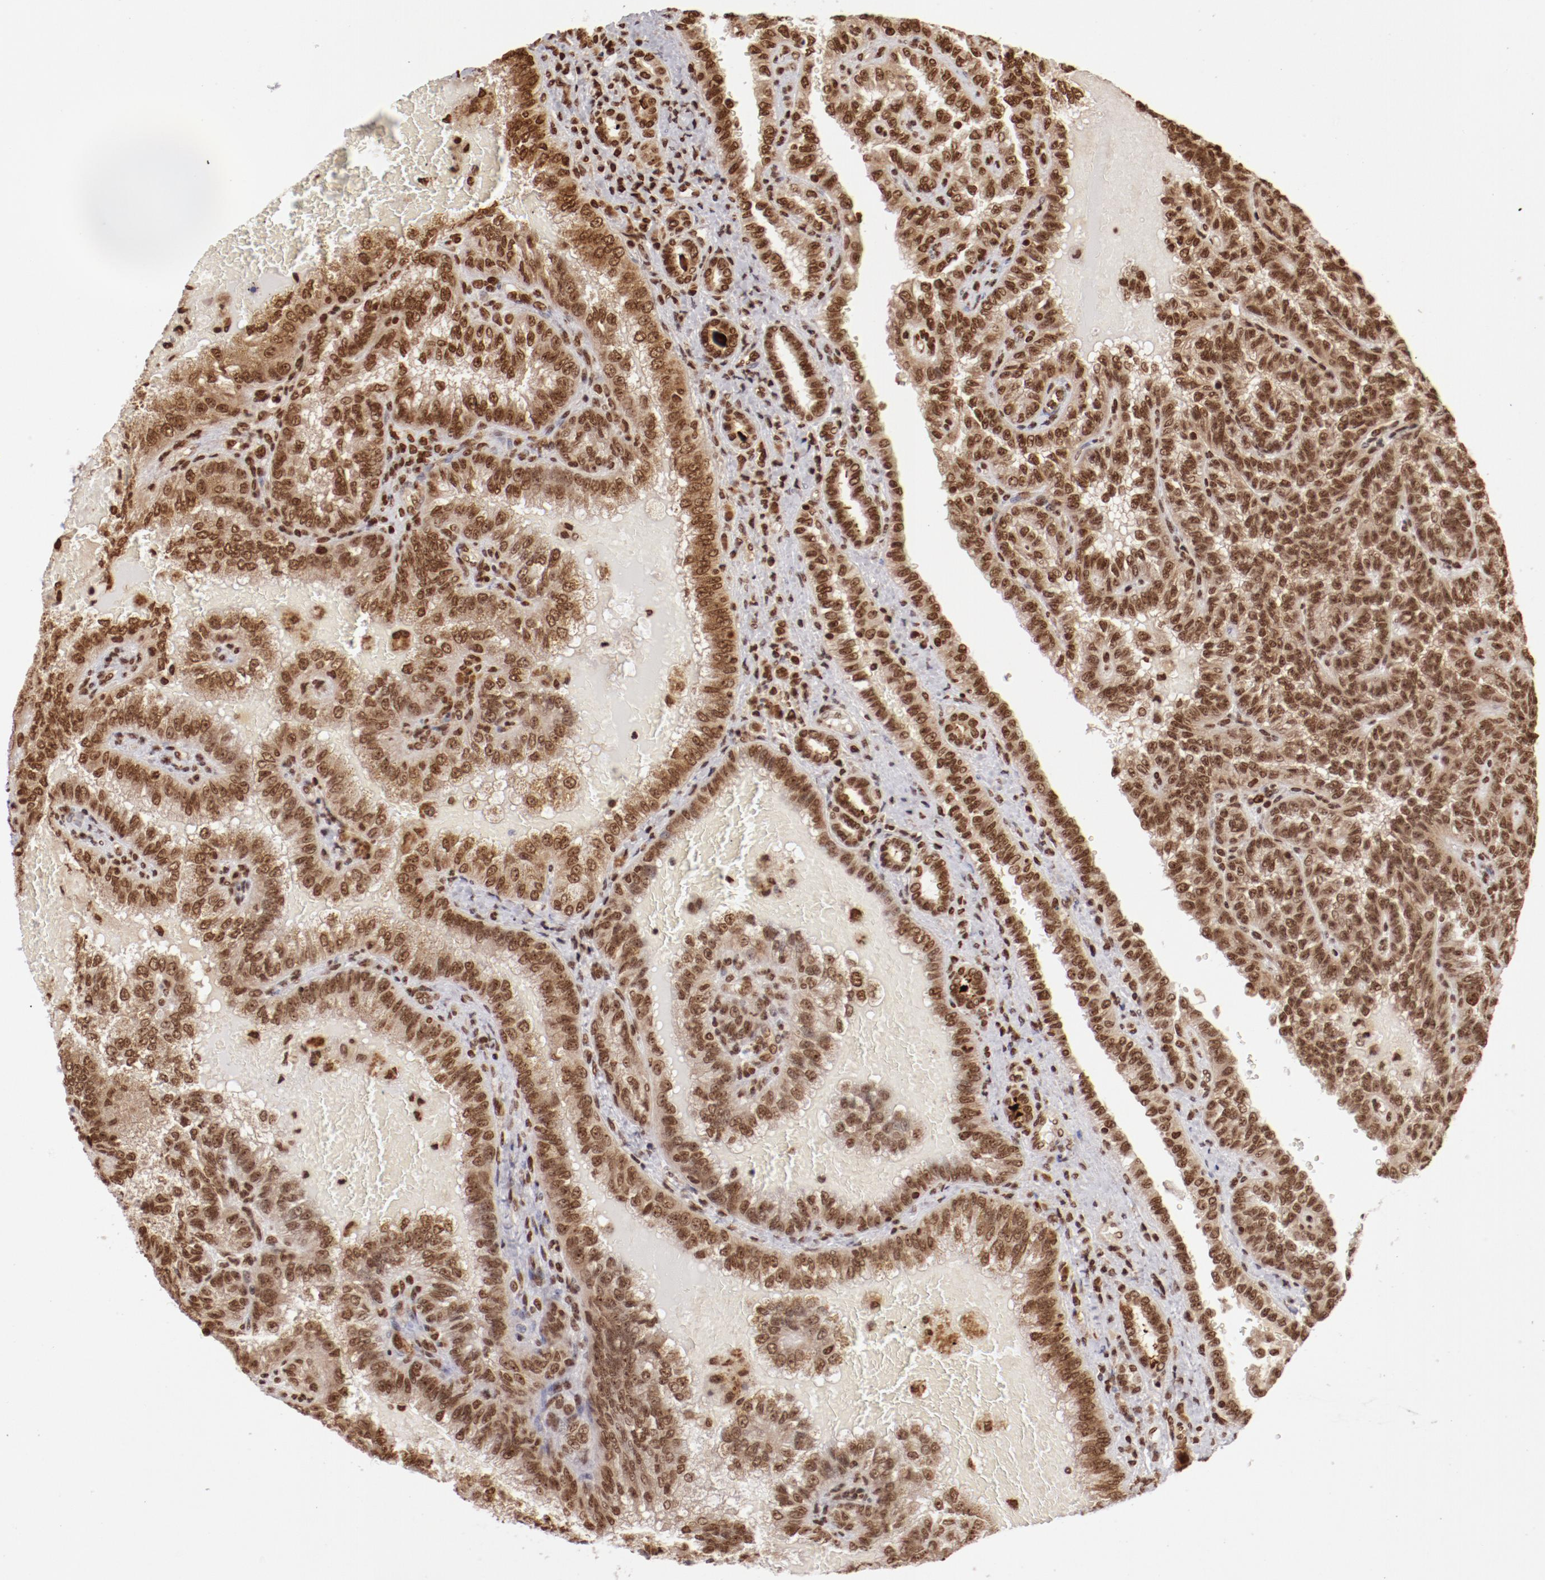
{"staining": {"intensity": "moderate", "quantity": ">75%", "location": "nuclear"}, "tissue": "renal cancer", "cell_type": "Tumor cells", "image_type": "cancer", "snomed": [{"axis": "morphology", "description": "Inflammation, NOS"}, {"axis": "morphology", "description": "Adenocarcinoma, NOS"}, {"axis": "topography", "description": "Kidney"}], "caption": "Adenocarcinoma (renal) stained for a protein (brown) demonstrates moderate nuclear positive positivity in about >75% of tumor cells.", "gene": "ABL2", "patient": {"sex": "male", "age": 68}}